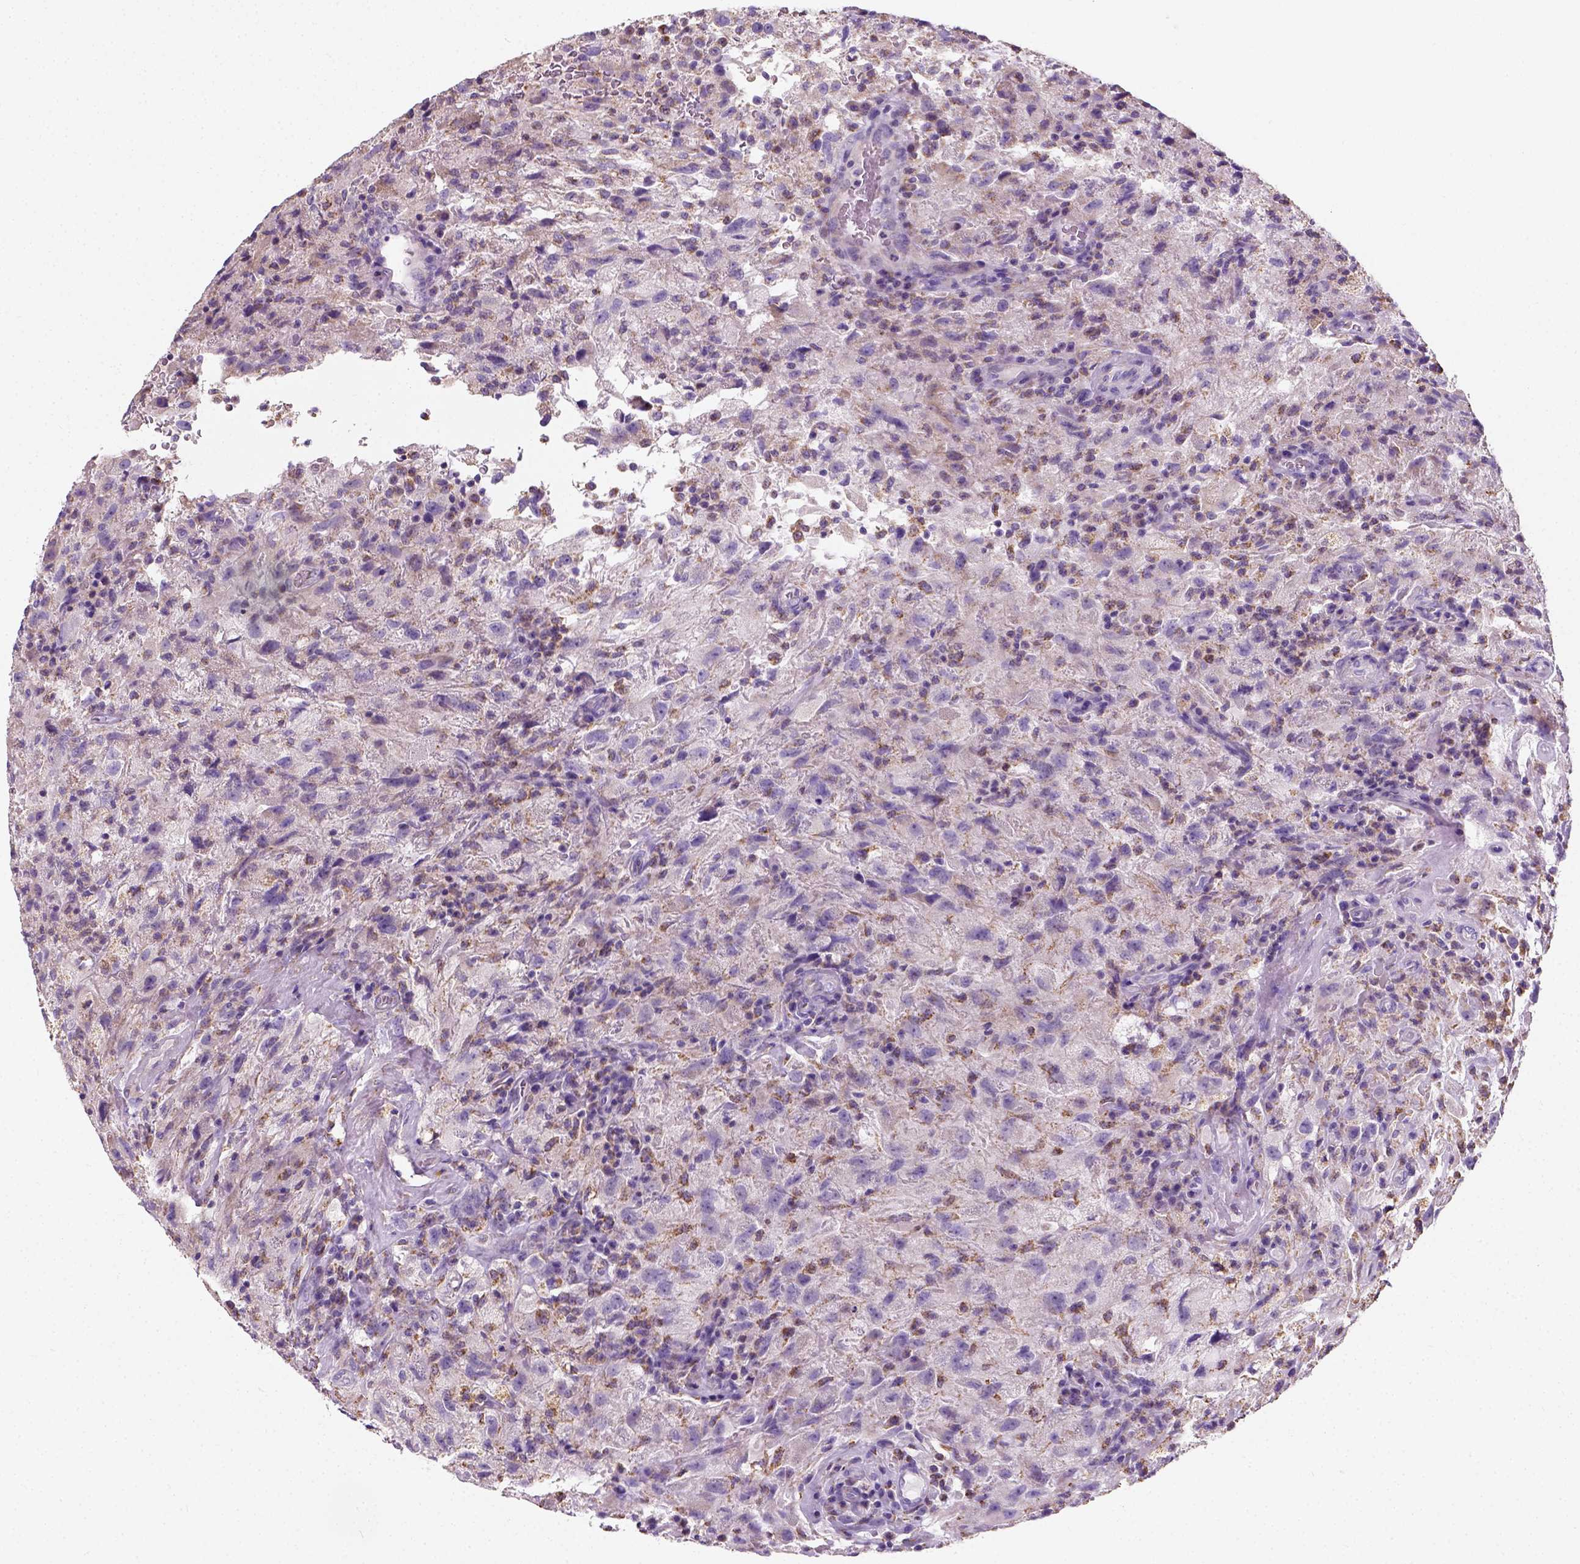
{"staining": {"intensity": "negative", "quantity": "none", "location": "none"}, "tissue": "glioma", "cell_type": "Tumor cells", "image_type": "cancer", "snomed": [{"axis": "morphology", "description": "Glioma, malignant, High grade"}, {"axis": "topography", "description": "Brain"}], "caption": "IHC micrograph of neoplastic tissue: human high-grade glioma (malignant) stained with DAB demonstrates no significant protein positivity in tumor cells.", "gene": "CHODL", "patient": {"sex": "male", "age": 68}}